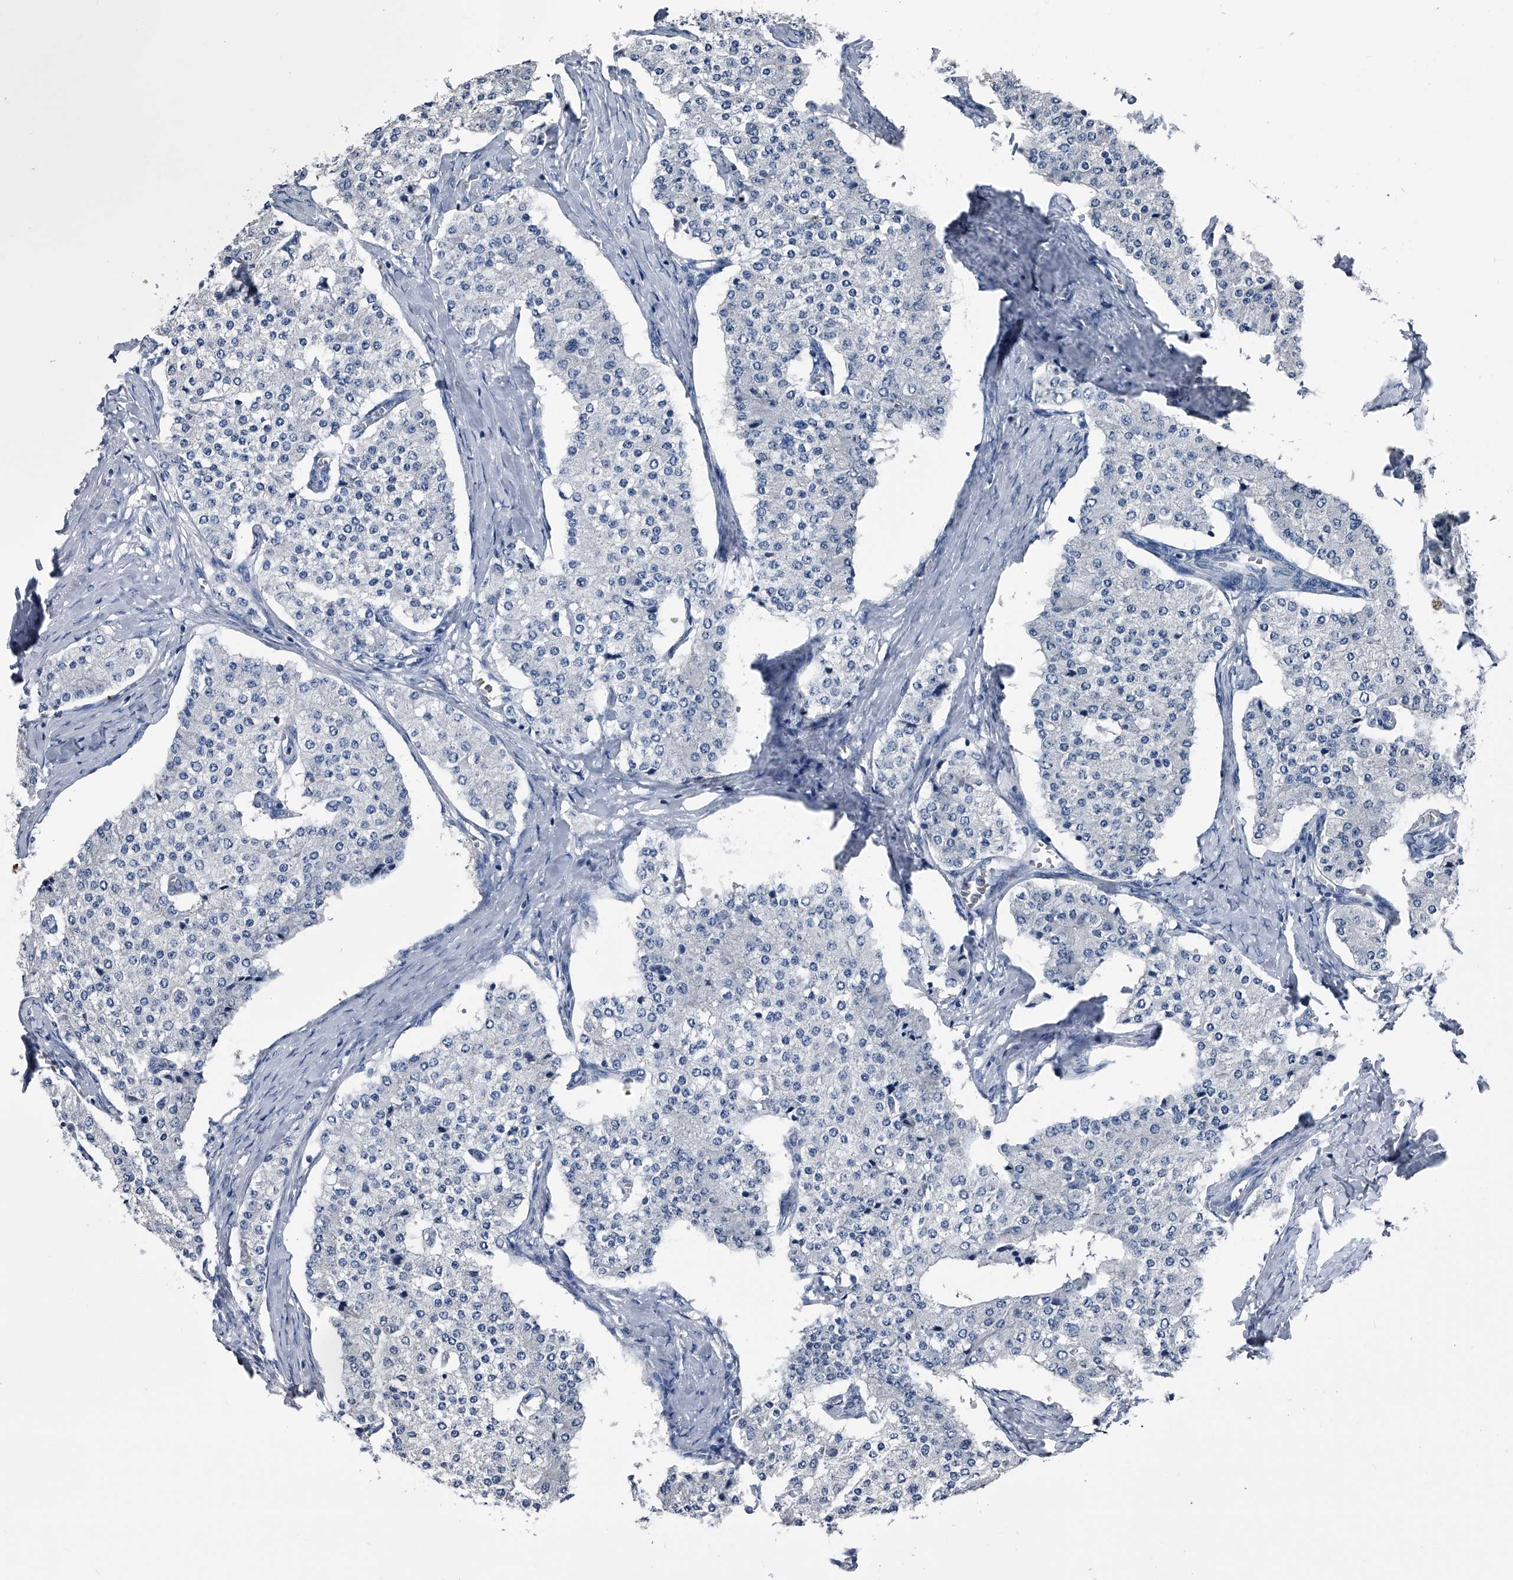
{"staining": {"intensity": "negative", "quantity": "none", "location": "none"}, "tissue": "carcinoid", "cell_type": "Tumor cells", "image_type": "cancer", "snomed": [{"axis": "morphology", "description": "Carcinoid, malignant, NOS"}, {"axis": "topography", "description": "Colon"}], "caption": "The photomicrograph exhibits no significant positivity in tumor cells of carcinoid.", "gene": "KIF13A", "patient": {"sex": "female", "age": 52}}